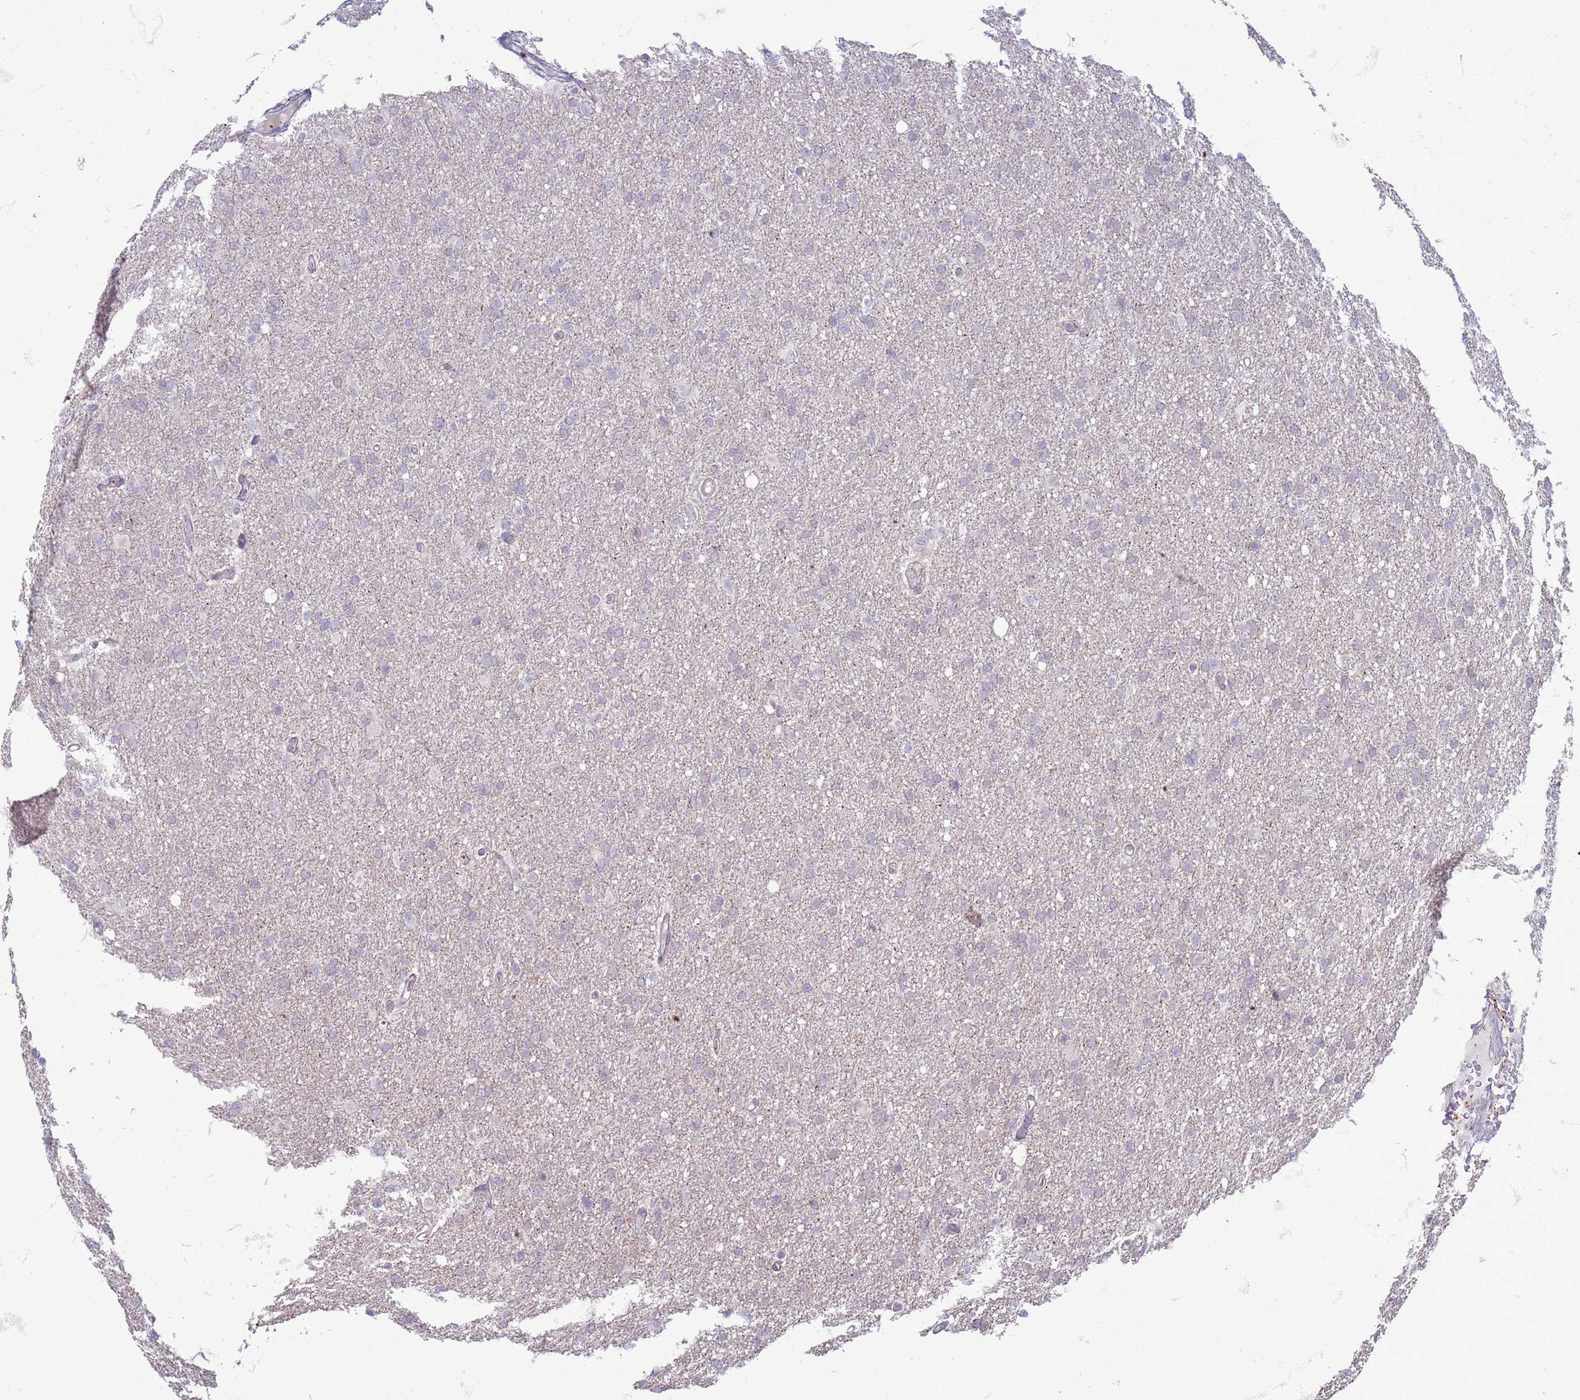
{"staining": {"intensity": "negative", "quantity": "none", "location": "none"}, "tissue": "glioma", "cell_type": "Tumor cells", "image_type": "cancer", "snomed": [{"axis": "morphology", "description": "Glioma, malignant, High grade"}, {"axis": "topography", "description": "Cerebral cortex"}], "caption": "A high-resolution micrograph shows IHC staining of malignant glioma (high-grade), which demonstrates no significant positivity in tumor cells.", "gene": "SLC15A3", "patient": {"sex": "female", "age": 36}}